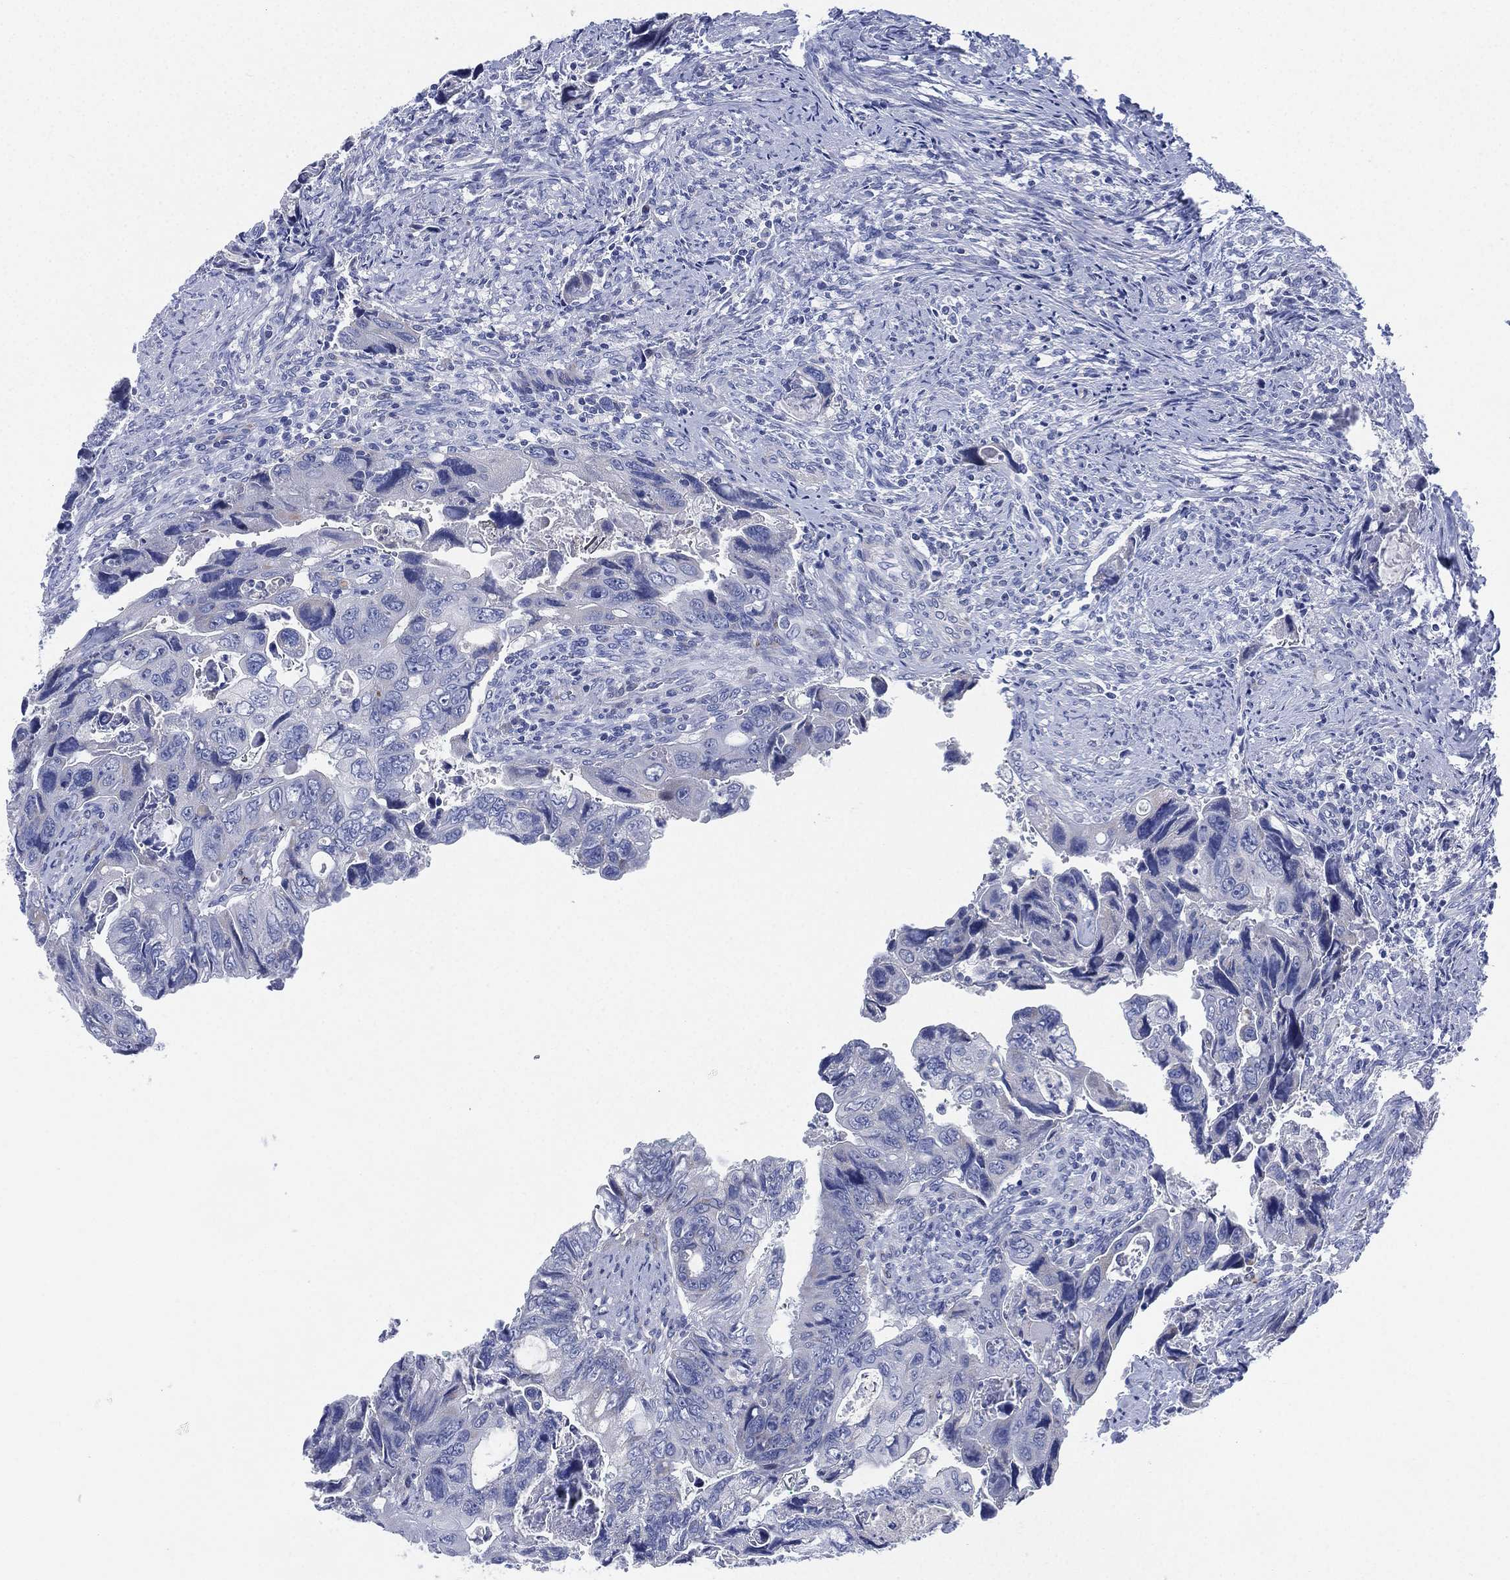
{"staining": {"intensity": "negative", "quantity": "none", "location": "none"}, "tissue": "colorectal cancer", "cell_type": "Tumor cells", "image_type": "cancer", "snomed": [{"axis": "morphology", "description": "Adenocarcinoma, NOS"}, {"axis": "topography", "description": "Rectum"}], "caption": "DAB immunohistochemical staining of human adenocarcinoma (colorectal) exhibits no significant expression in tumor cells.", "gene": "ADAD2", "patient": {"sex": "male", "age": 62}}